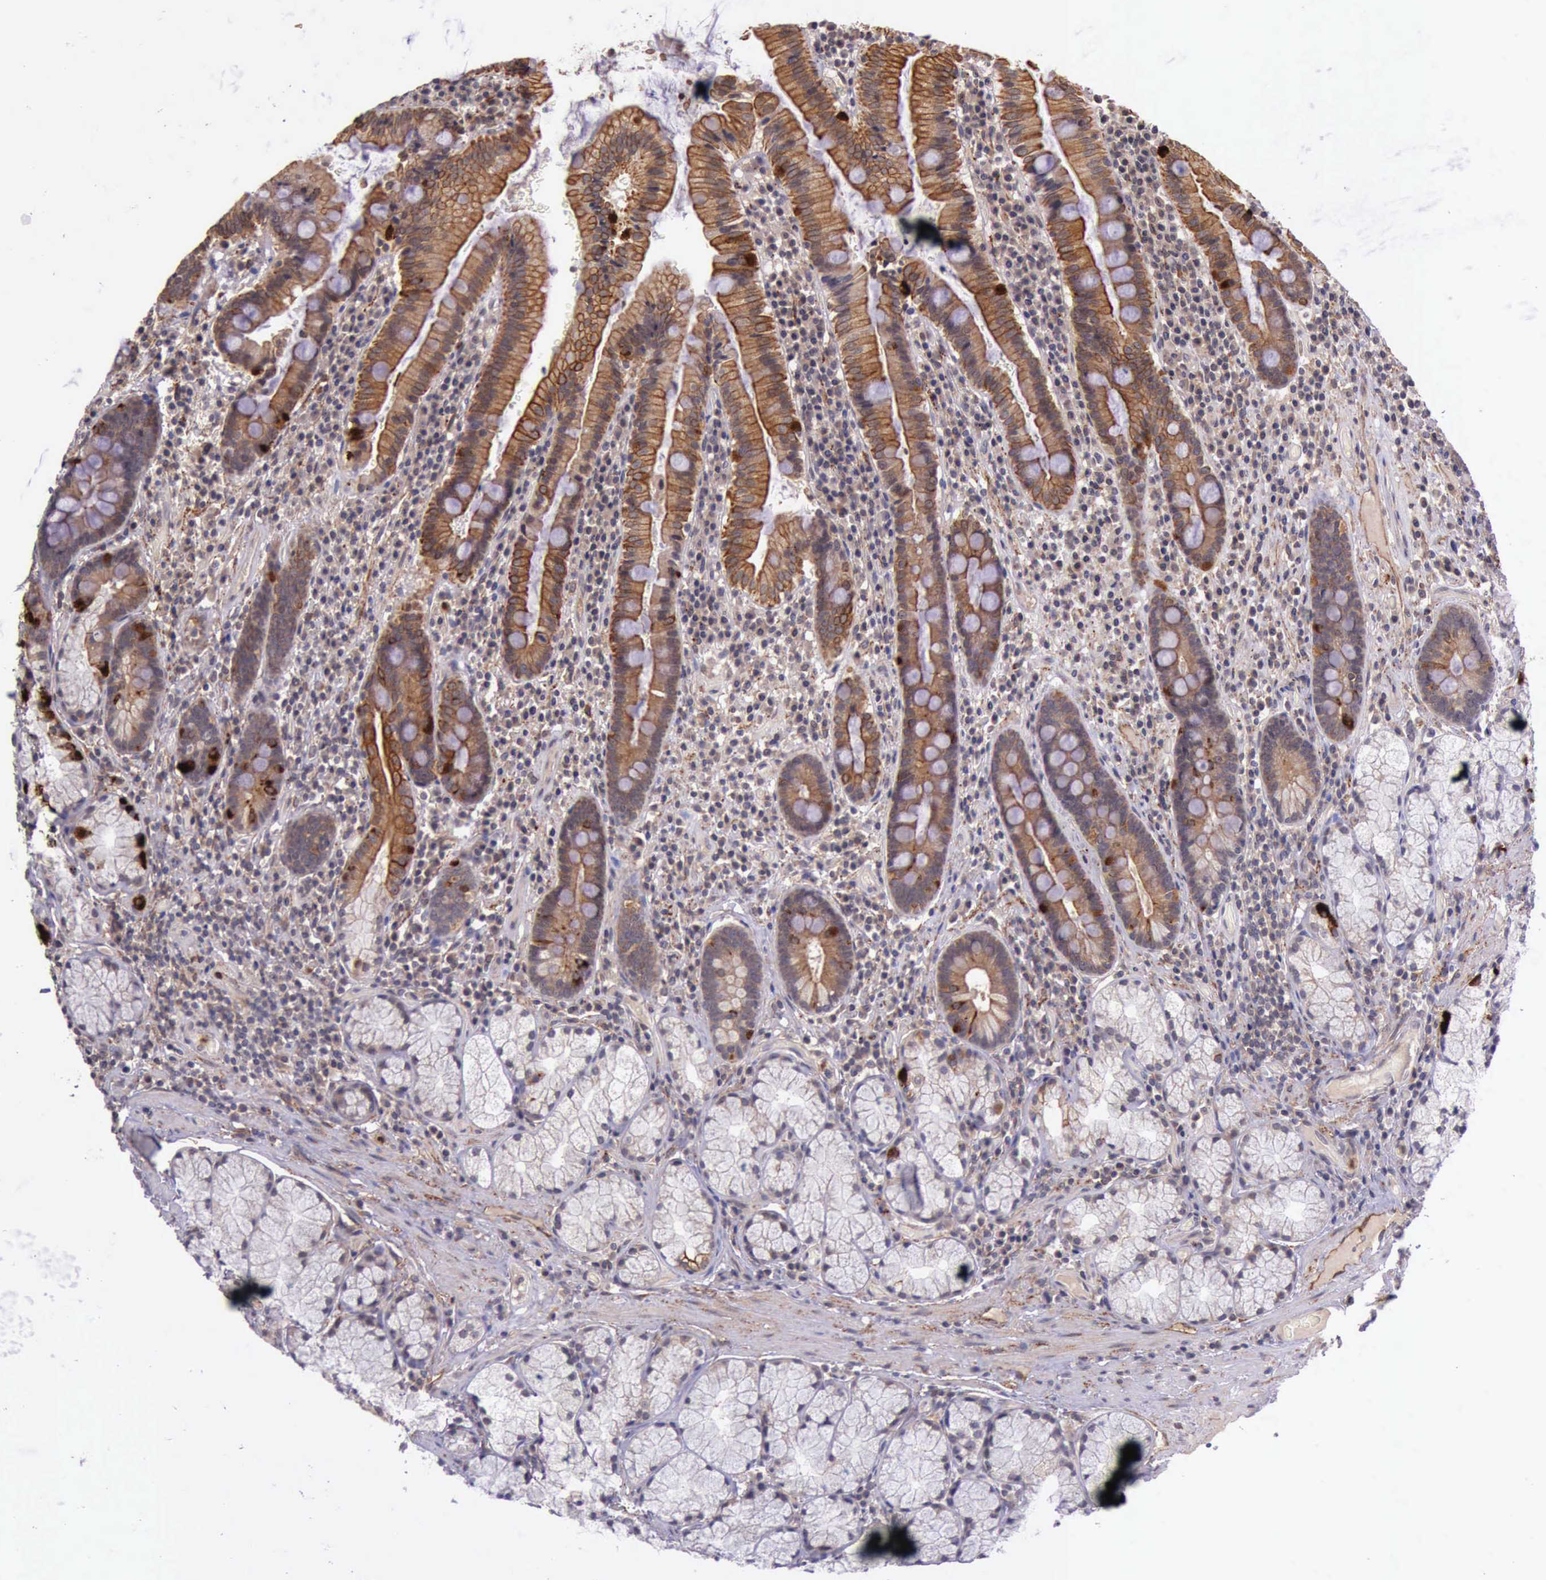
{"staining": {"intensity": "moderate", "quantity": ">75%", "location": "cytoplasmic/membranous"}, "tissue": "duodenum", "cell_type": "Glandular cells", "image_type": "normal", "snomed": [{"axis": "morphology", "description": "Normal tissue, NOS"}, {"axis": "topography", "description": "Stomach, lower"}, {"axis": "topography", "description": "Duodenum"}], "caption": "The immunohistochemical stain shows moderate cytoplasmic/membranous positivity in glandular cells of benign duodenum.", "gene": "PRICKLE3", "patient": {"sex": "male", "age": 84}}